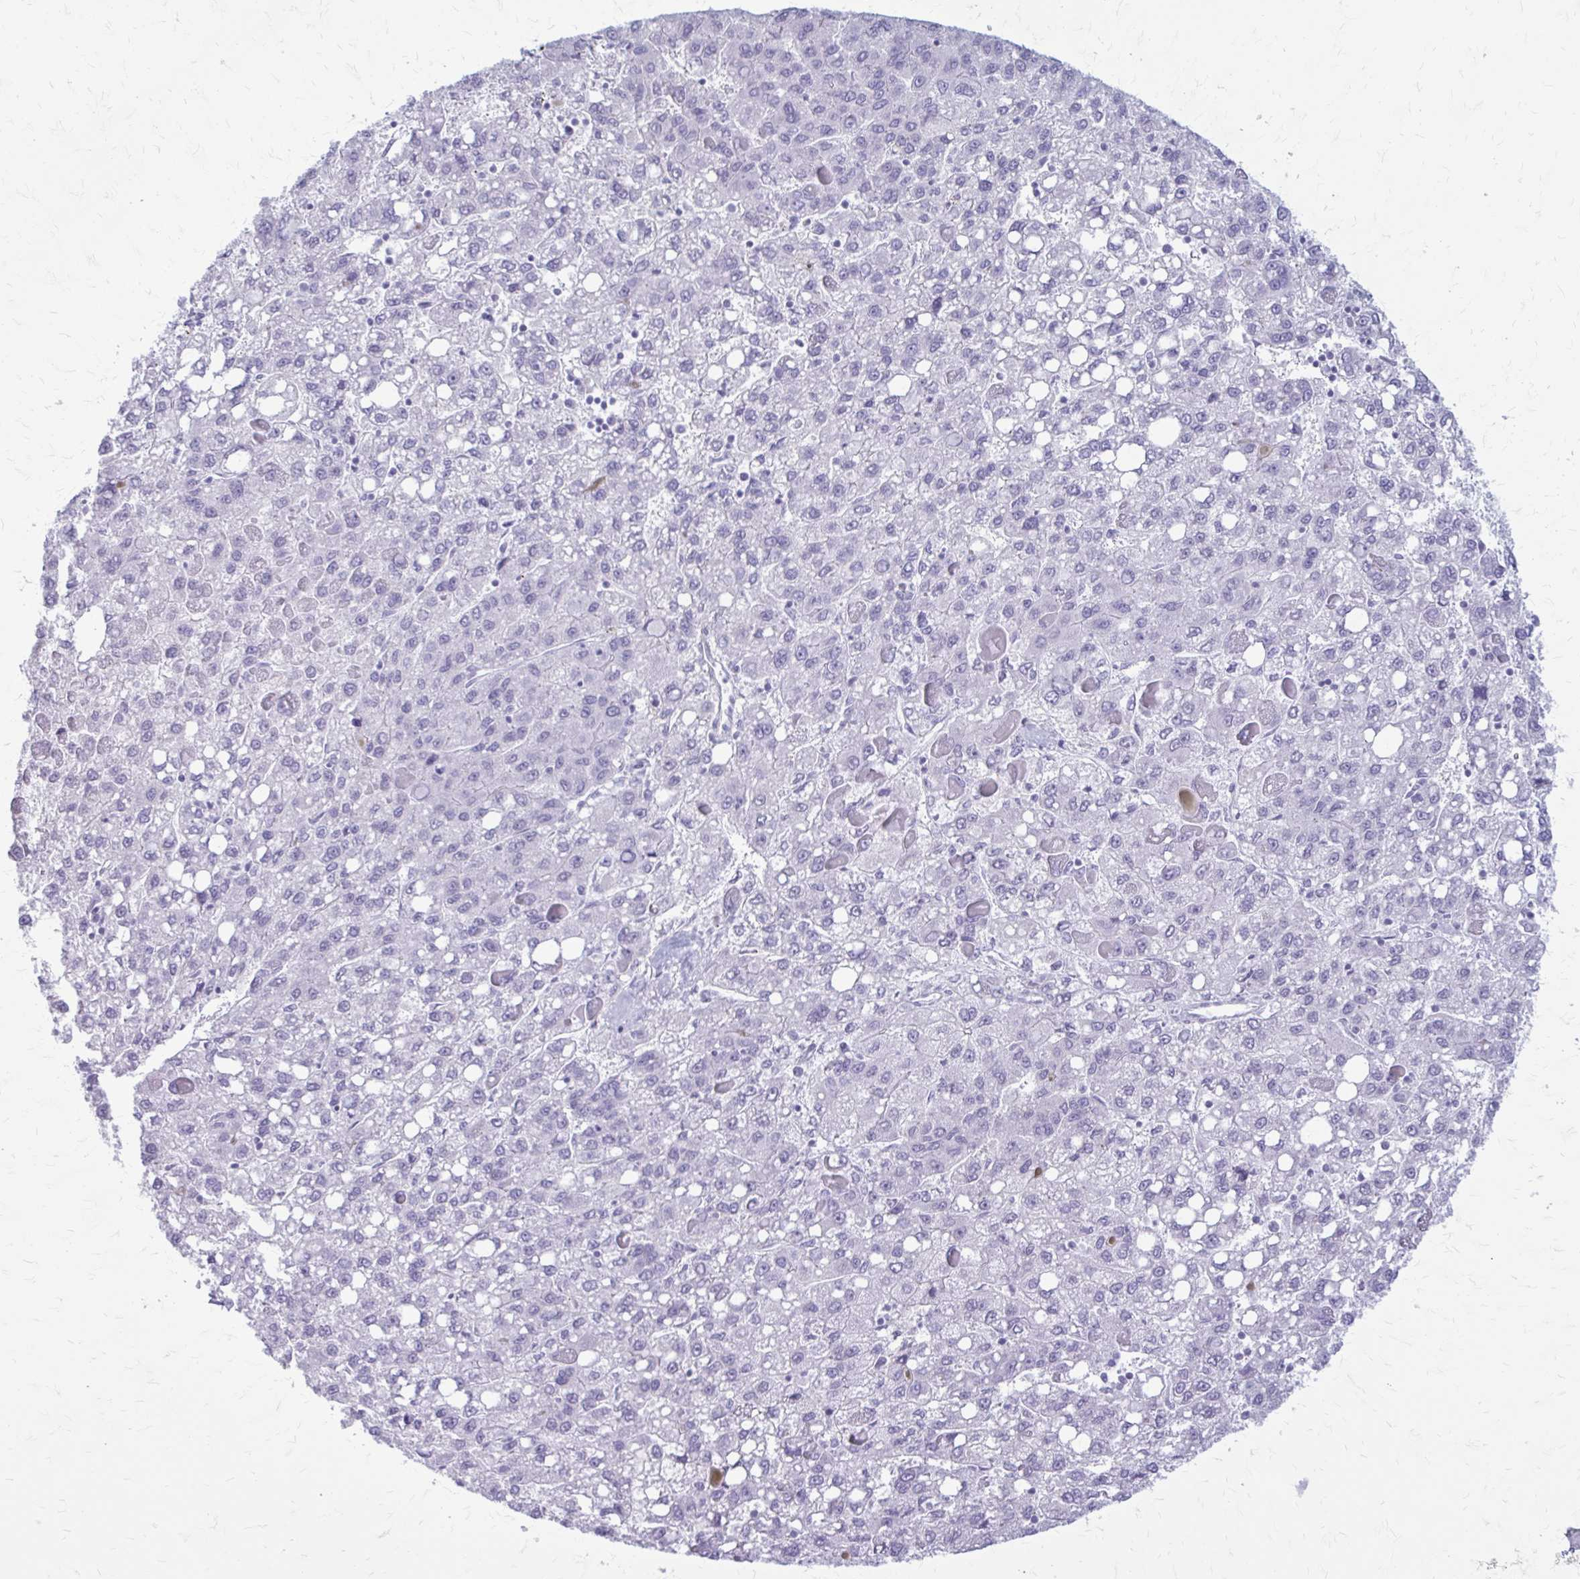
{"staining": {"intensity": "negative", "quantity": "none", "location": "none"}, "tissue": "liver cancer", "cell_type": "Tumor cells", "image_type": "cancer", "snomed": [{"axis": "morphology", "description": "Carcinoma, Hepatocellular, NOS"}, {"axis": "topography", "description": "Liver"}], "caption": "Immunohistochemistry micrograph of neoplastic tissue: liver cancer stained with DAB (3,3'-diaminobenzidine) exhibits no significant protein expression in tumor cells.", "gene": "KRT5", "patient": {"sex": "female", "age": 82}}